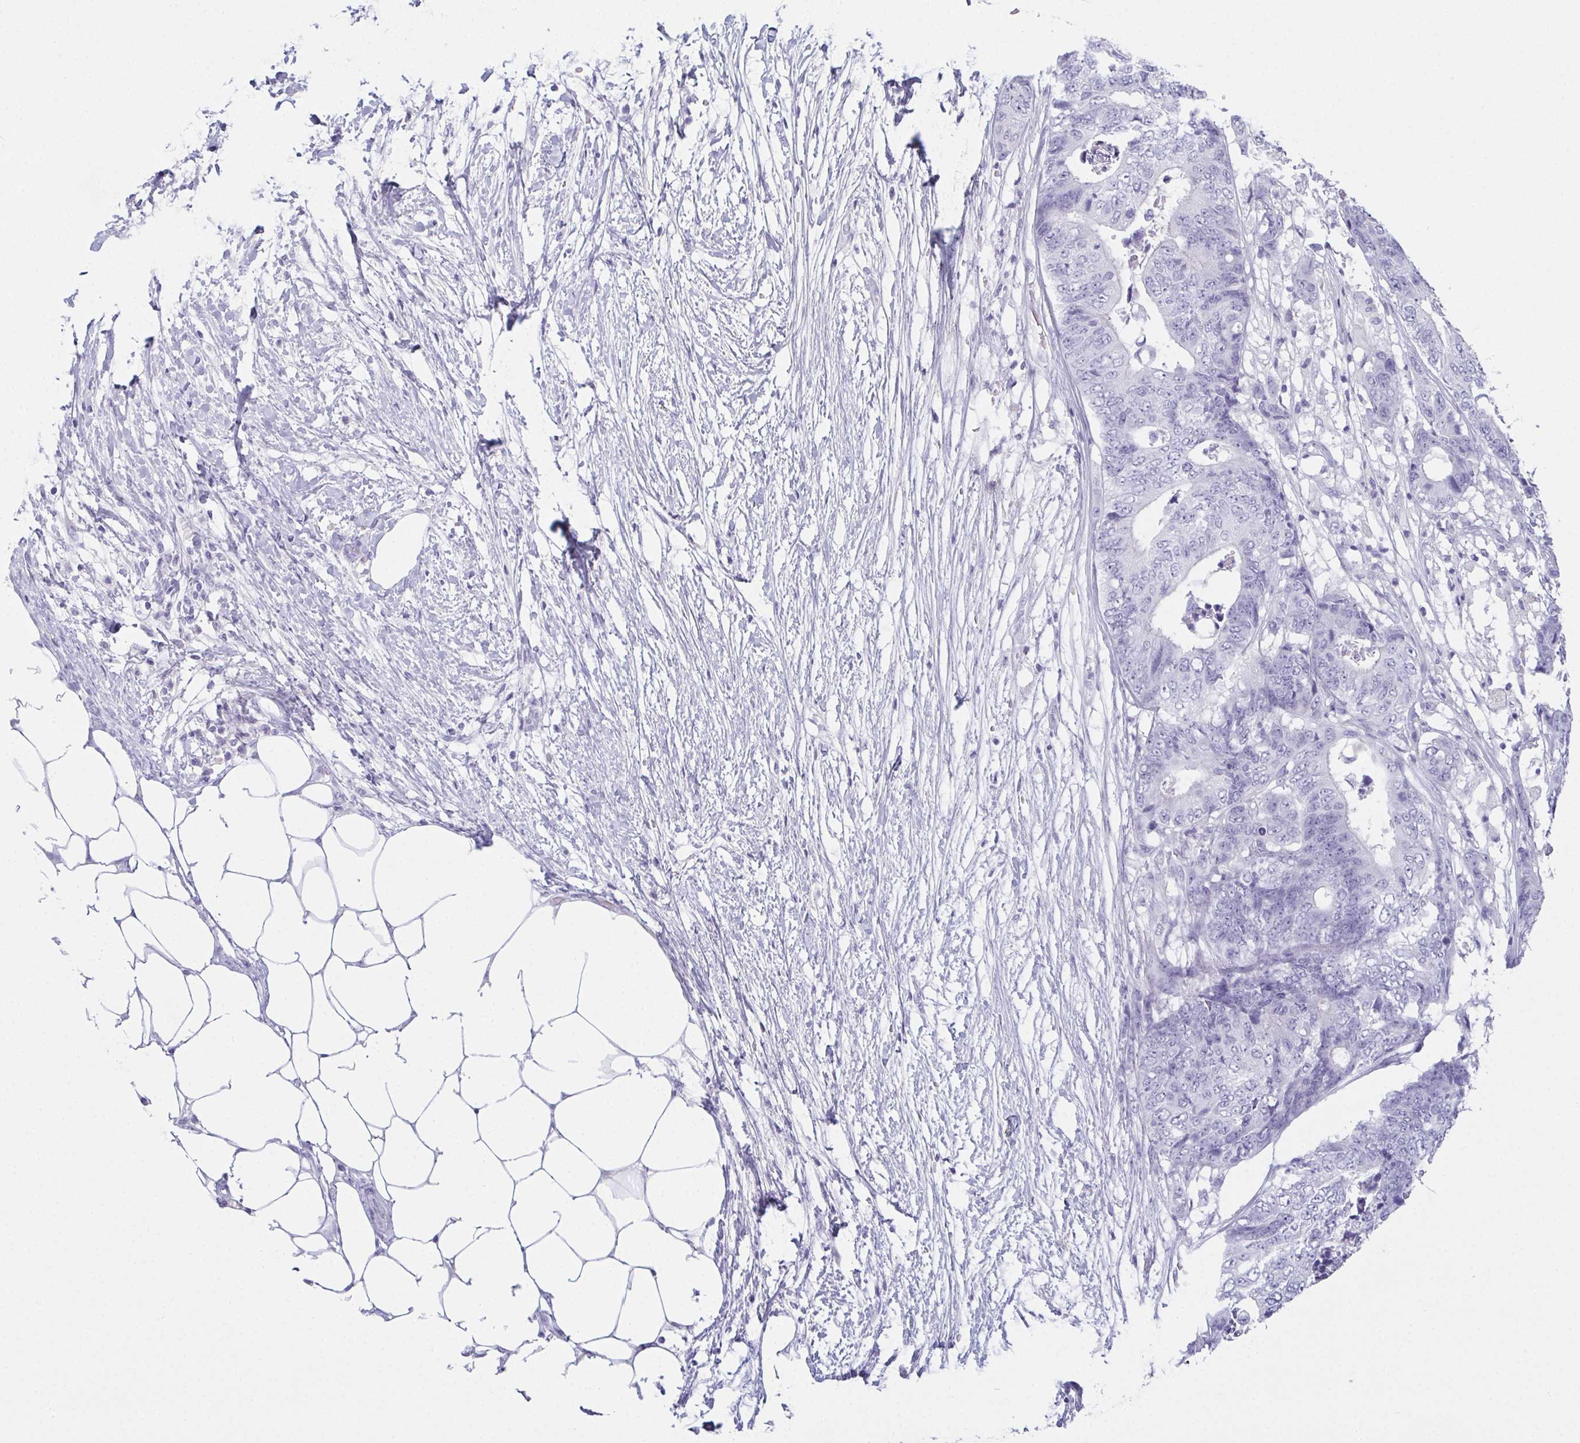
{"staining": {"intensity": "negative", "quantity": "none", "location": "none"}, "tissue": "colorectal cancer", "cell_type": "Tumor cells", "image_type": "cancer", "snomed": [{"axis": "morphology", "description": "Adenocarcinoma, NOS"}, {"axis": "topography", "description": "Colon"}], "caption": "Colorectal cancer was stained to show a protein in brown. There is no significant positivity in tumor cells.", "gene": "SLC36A2", "patient": {"sex": "female", "age": 48}}